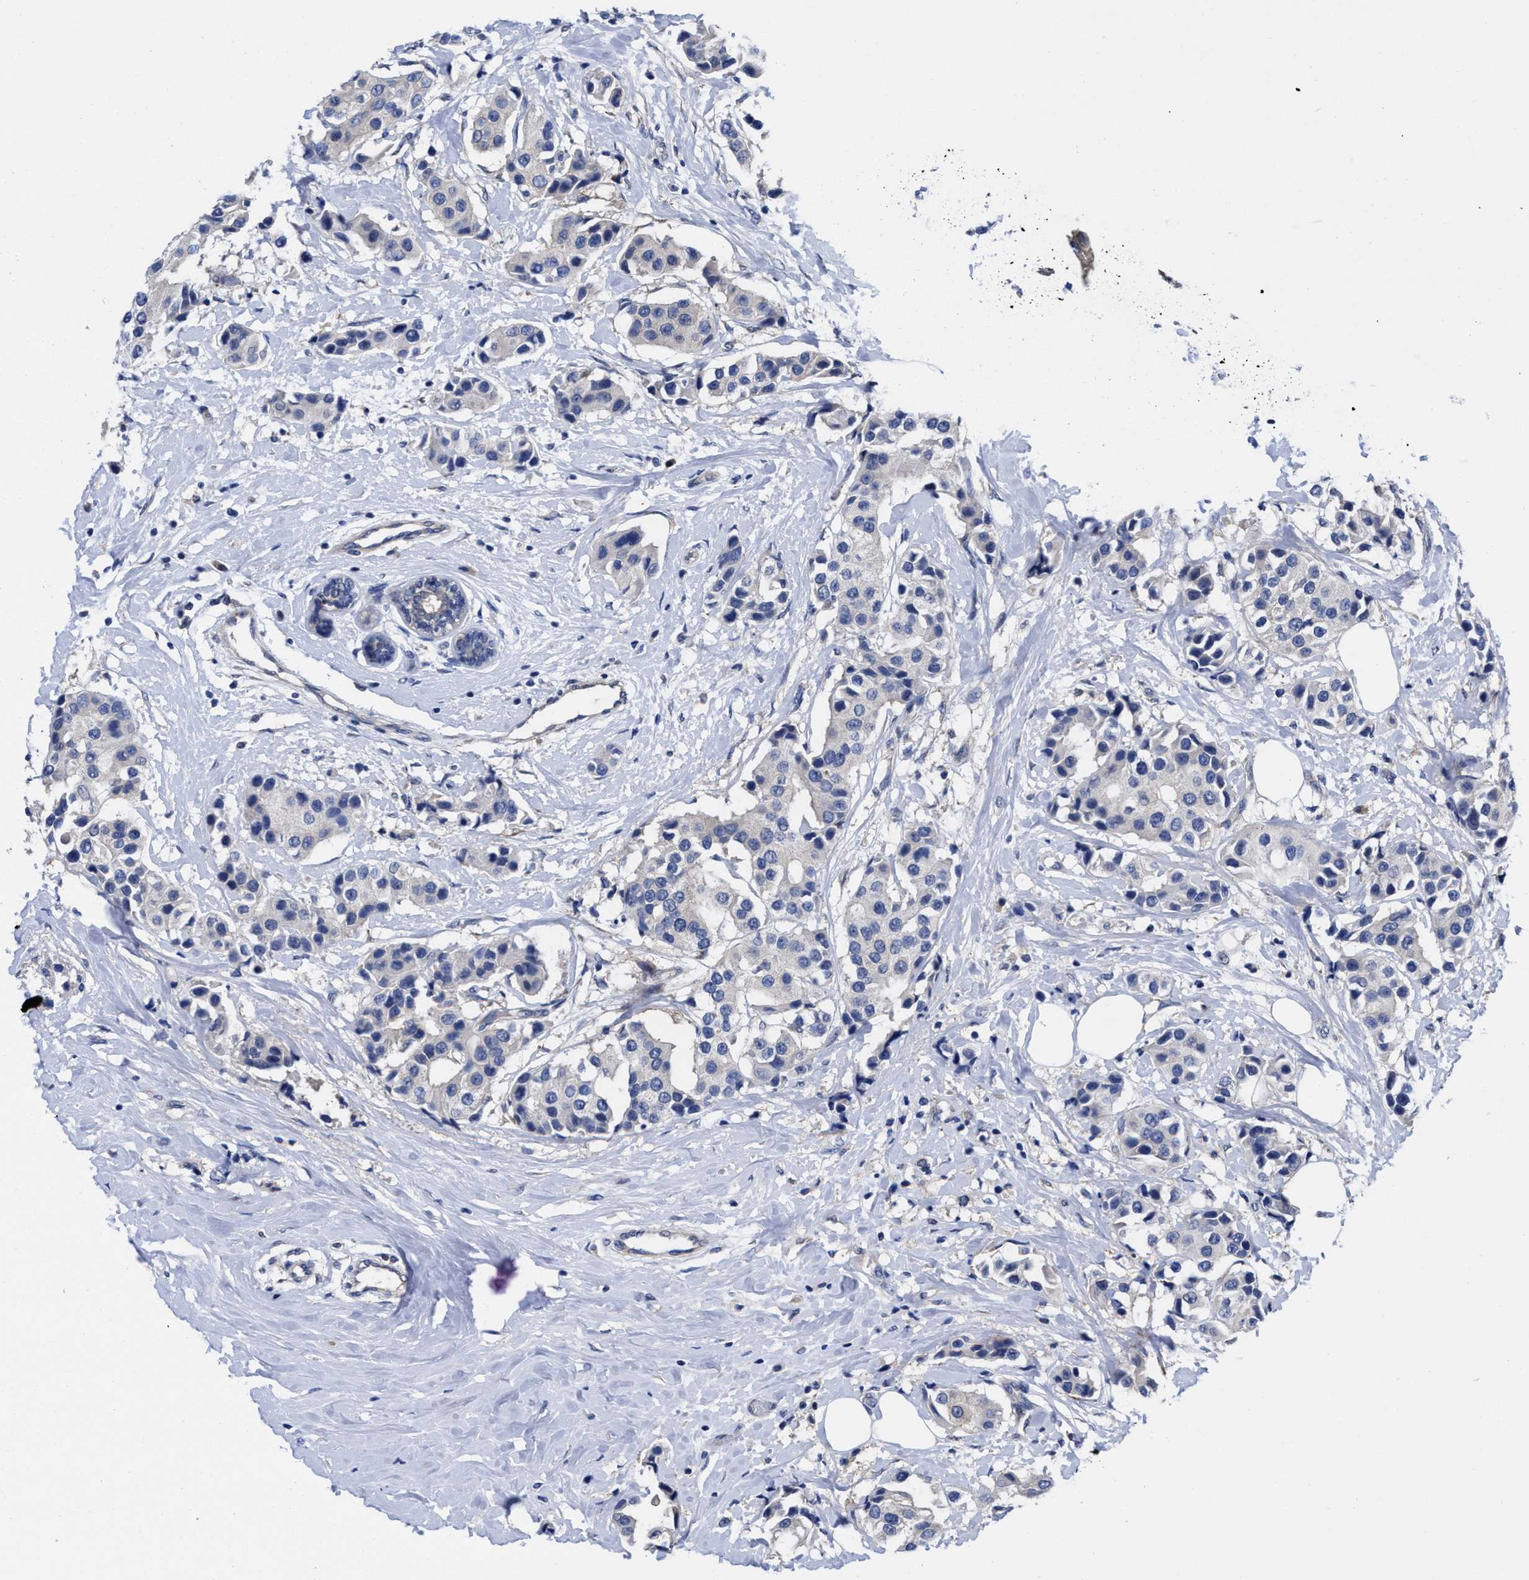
{"staining": {"intensity": "negative", "quantity": "none", "location": "none"}, "tissue": "breast cancer", "cell_type": "Tumor cells", "image_type": "cancer", "snomed": [{"axis": "morphology", "description": "Normal tissue, NOS"}, {"axis": "morphology", "description": "Duct carcinoma"}, {"axis": "topography", "description": "Breast"}], "caption": "Breast intraductal carcinoma was stained to show a protein in brown. There is no significant staining in tumor cells.", "gene": "TXNDC17", "patient": {"sex": "female", "age": 39}}